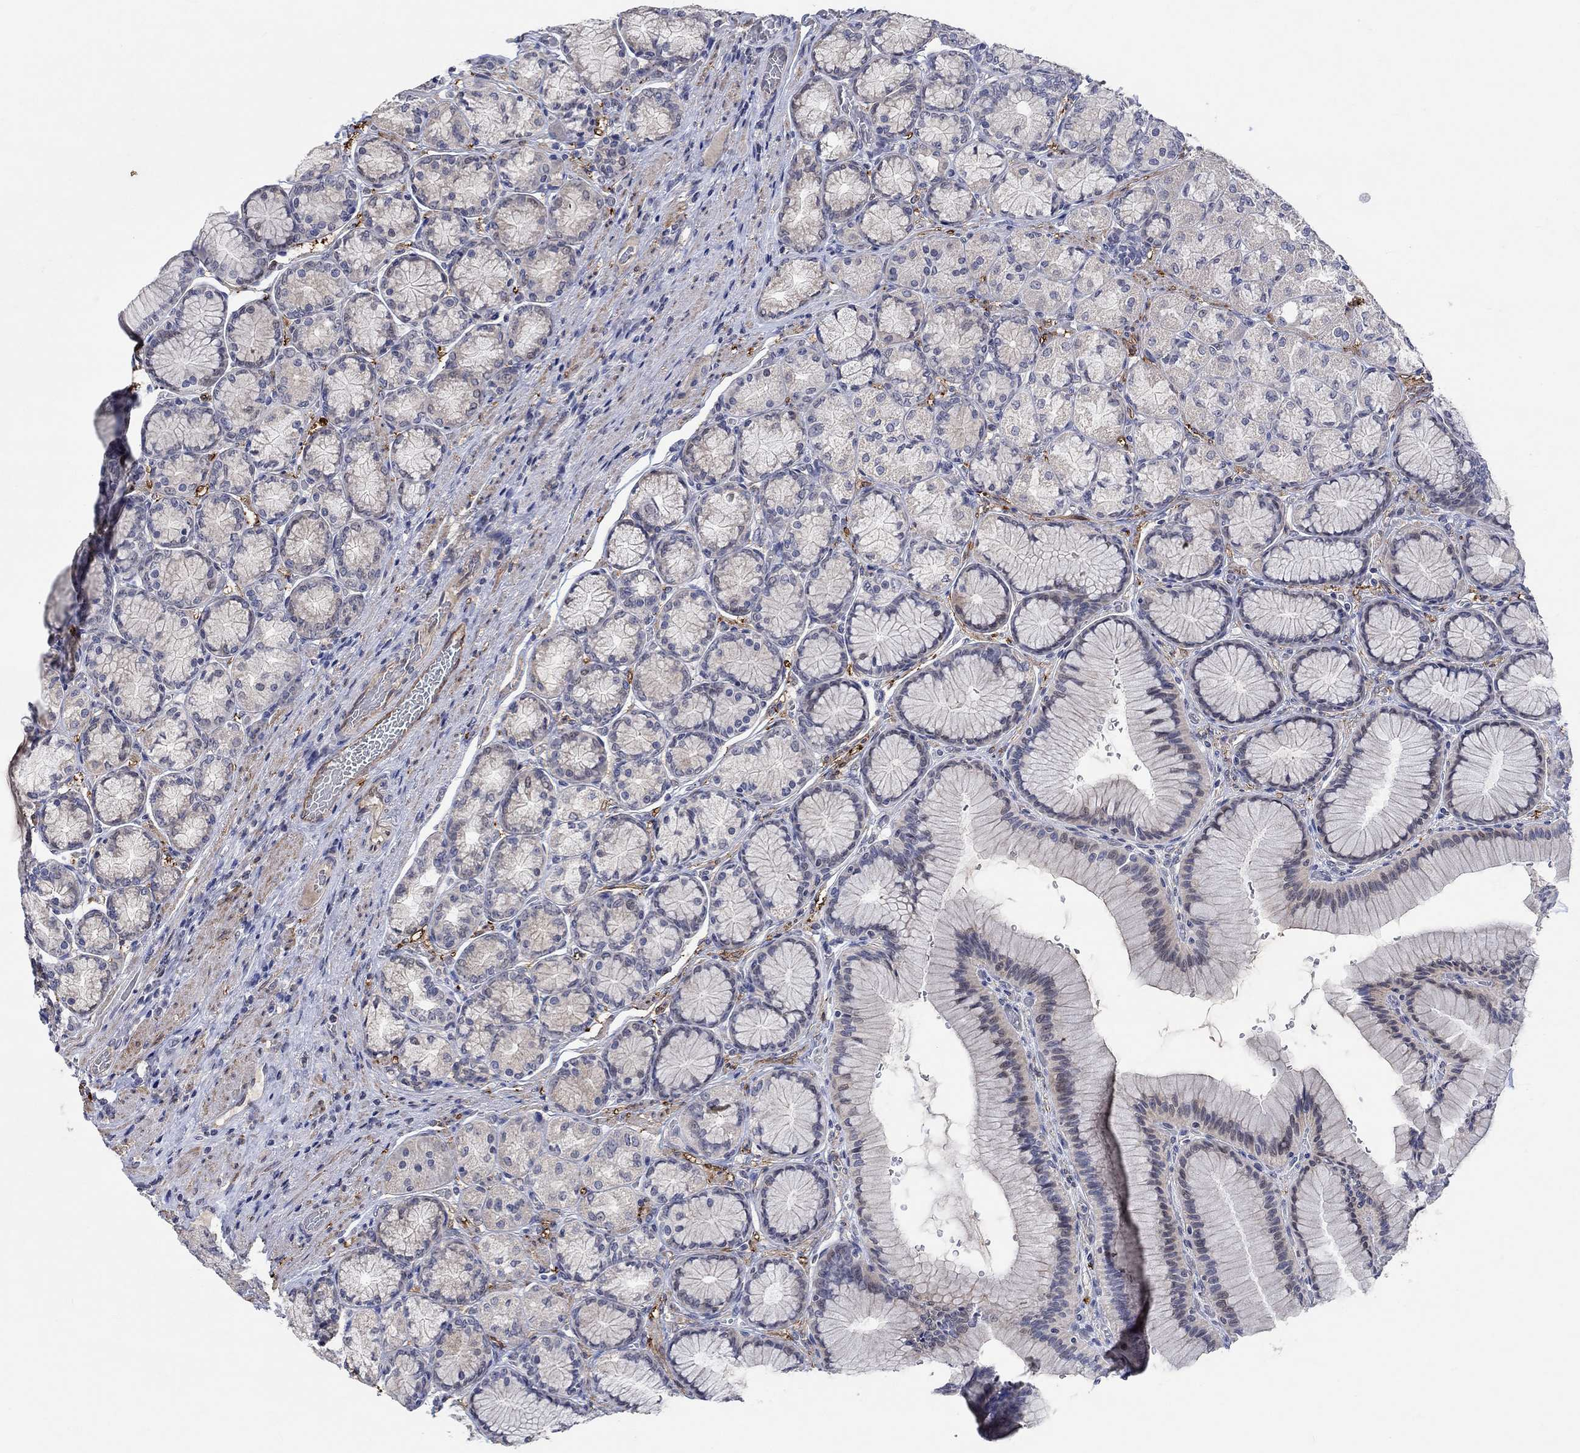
{"staining": {"intensity": "weak", "quantity": "<25%", "location": "cytoplasmic/membranous"}, "tissue": "stomach", "cell_type": "Glandular cells", "image_type": "normal", "snomed": [{"axis": "morphology", "description": "Normal tissue, NOS"}, {"axis": "morphology", "description": "Adenocarcinoma, NOS"}, {"axis": "morphology", "description": "Adenocarcinoma, High grade"}, {"axis": "topography", "description": "Stomach, upper"}, {"axis": "topography", "description": "Stomach"}], "caption": "Histopathology image shows no significant protein positivity in glandular cells of unremarkable stomach. Nuclei are stained in blue.", "gene": "TGM2", "patient": {"sex": "female", "age": 65}}